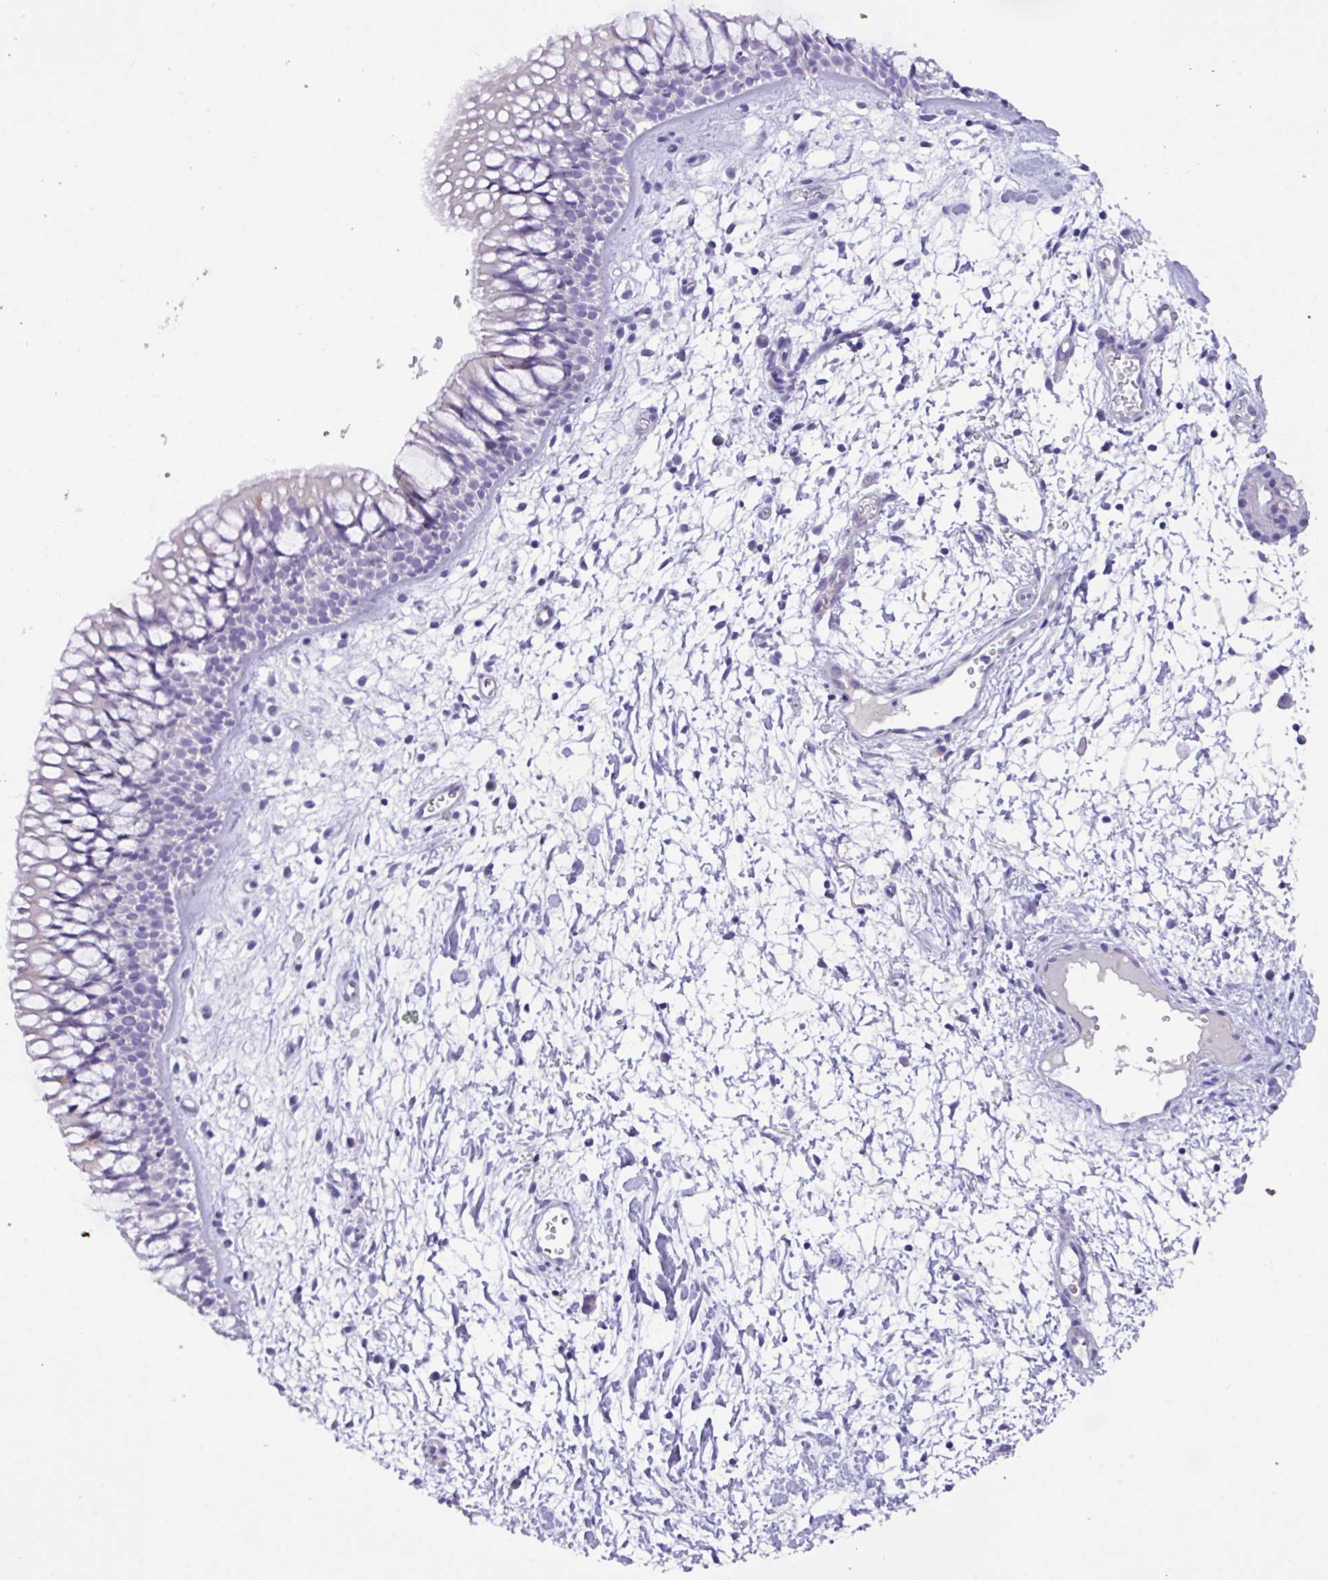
{"staining": {"intensity": "negative", "quantity": "none", "location": "none"}, "tissue": "nasopharynx", "cell_type": "Respiratory epithelial cells", "image_type": "normal", "snomed": [{"axis": "morphology", "description": "Normal tissue, NOS"}, {"axis": "topography", "description": "Nasopharynx"}], "caption": "IHC micrograph of benign nasopharynx: human nasopharynx stained with DAB demonstrates no significant protein staining in respiratory epithelial cells. Nuclei are stained in blue.", "gene": "ZNF524", "patient": {"sex": "male", "age": 65}}